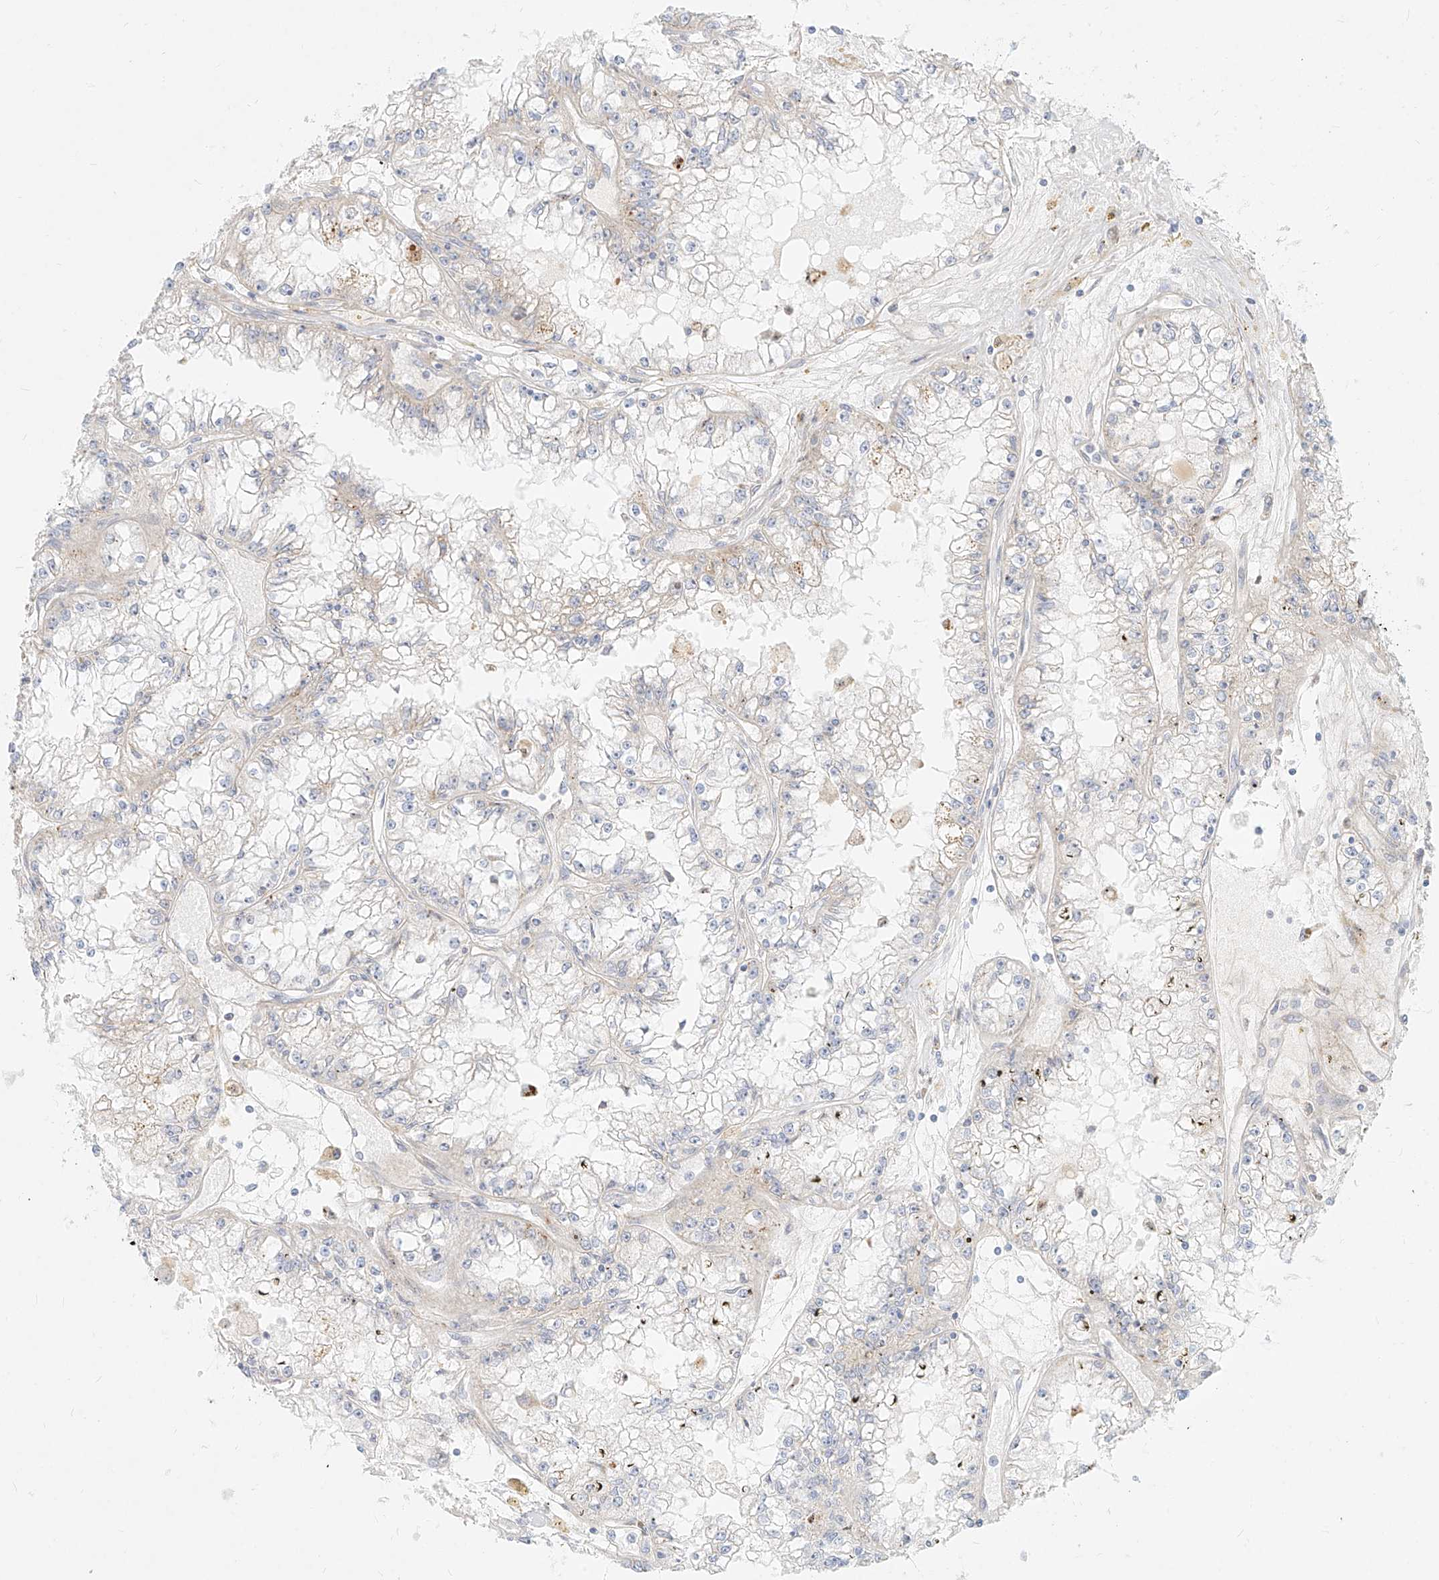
{"staining": {"intensity": "negative", "quantity": "none", "location": "none"}, "tissue": "renal cancer", "cell_type": "Tumor cells", "image_type": "cancer", "snomed": [{"axis": "morphology", "description": "Adenocarcinoma, NOS"}, {"axis": "topography", "description": "Kidney"}], "caption": "An IHC histopathology image of adenocarcinoma (renal) is shown. There is no staining in tumor cells of adenocarcinoma (renal).", "gene": "MTX2", "patient": {"sex": "male", "age": 56}}